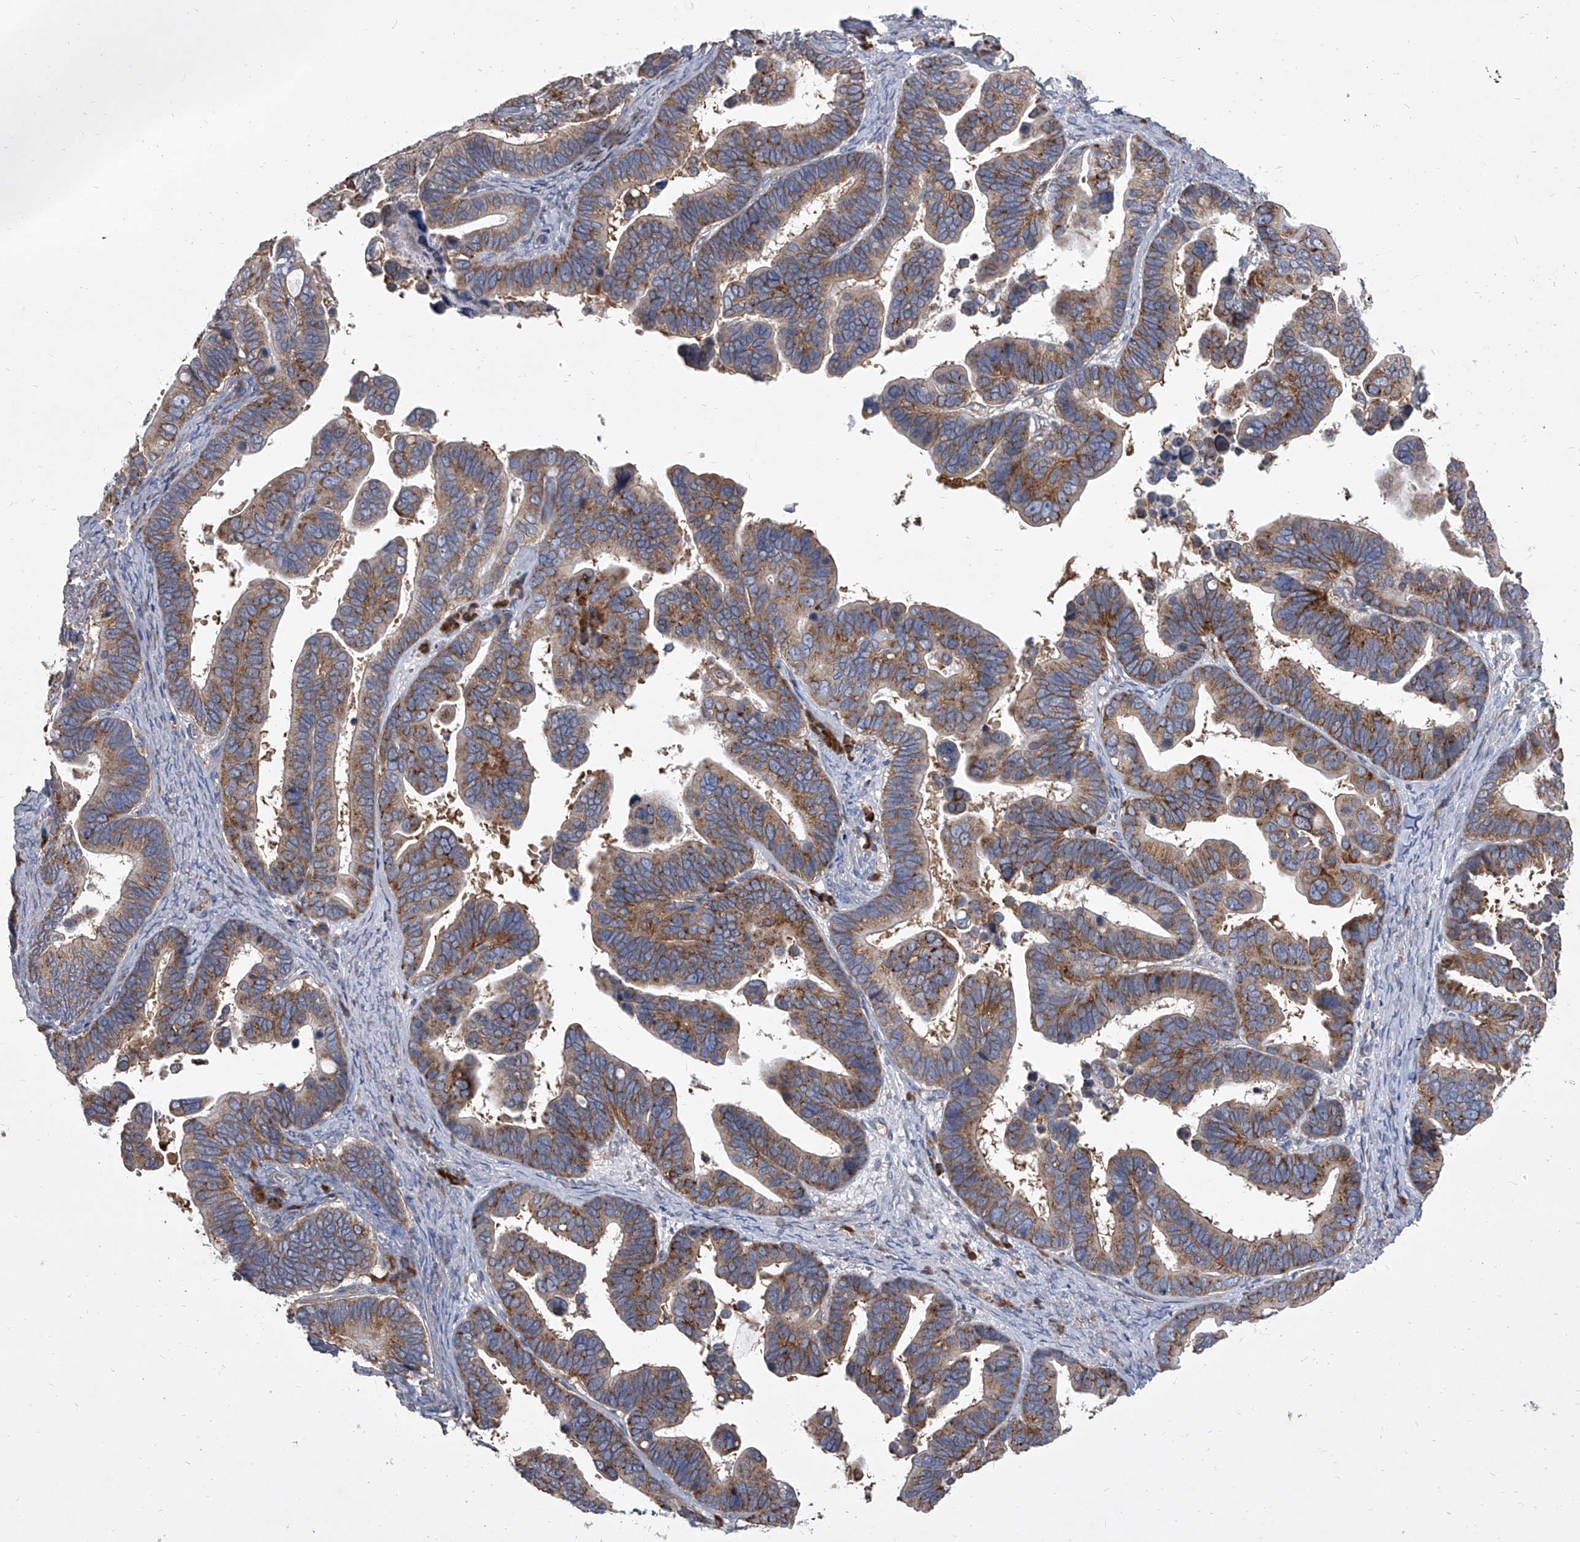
{"staining": {"intensity": "moderate", "quantity": ">75%", "location": "cytoplasmic/membranous"}, "tissue": "ovarian cancer", "cell_type": "Tumor cells", "image_type": "cancer", "snomed": [{"axis": "morphology", "description": "Cystadenocarcinoma, serous, NOS"}, {"axis": "topography", "description": "Ovary"}], "caption": "Protein expression by immunohistochemistry shows moderate cytoplasmic/membranous positivity in about >75% of tumor cells in ovarian serous cystadenocarcinoma.", "gene": "EIF2S2", "patient": {"sex": "female", "age": 56}}